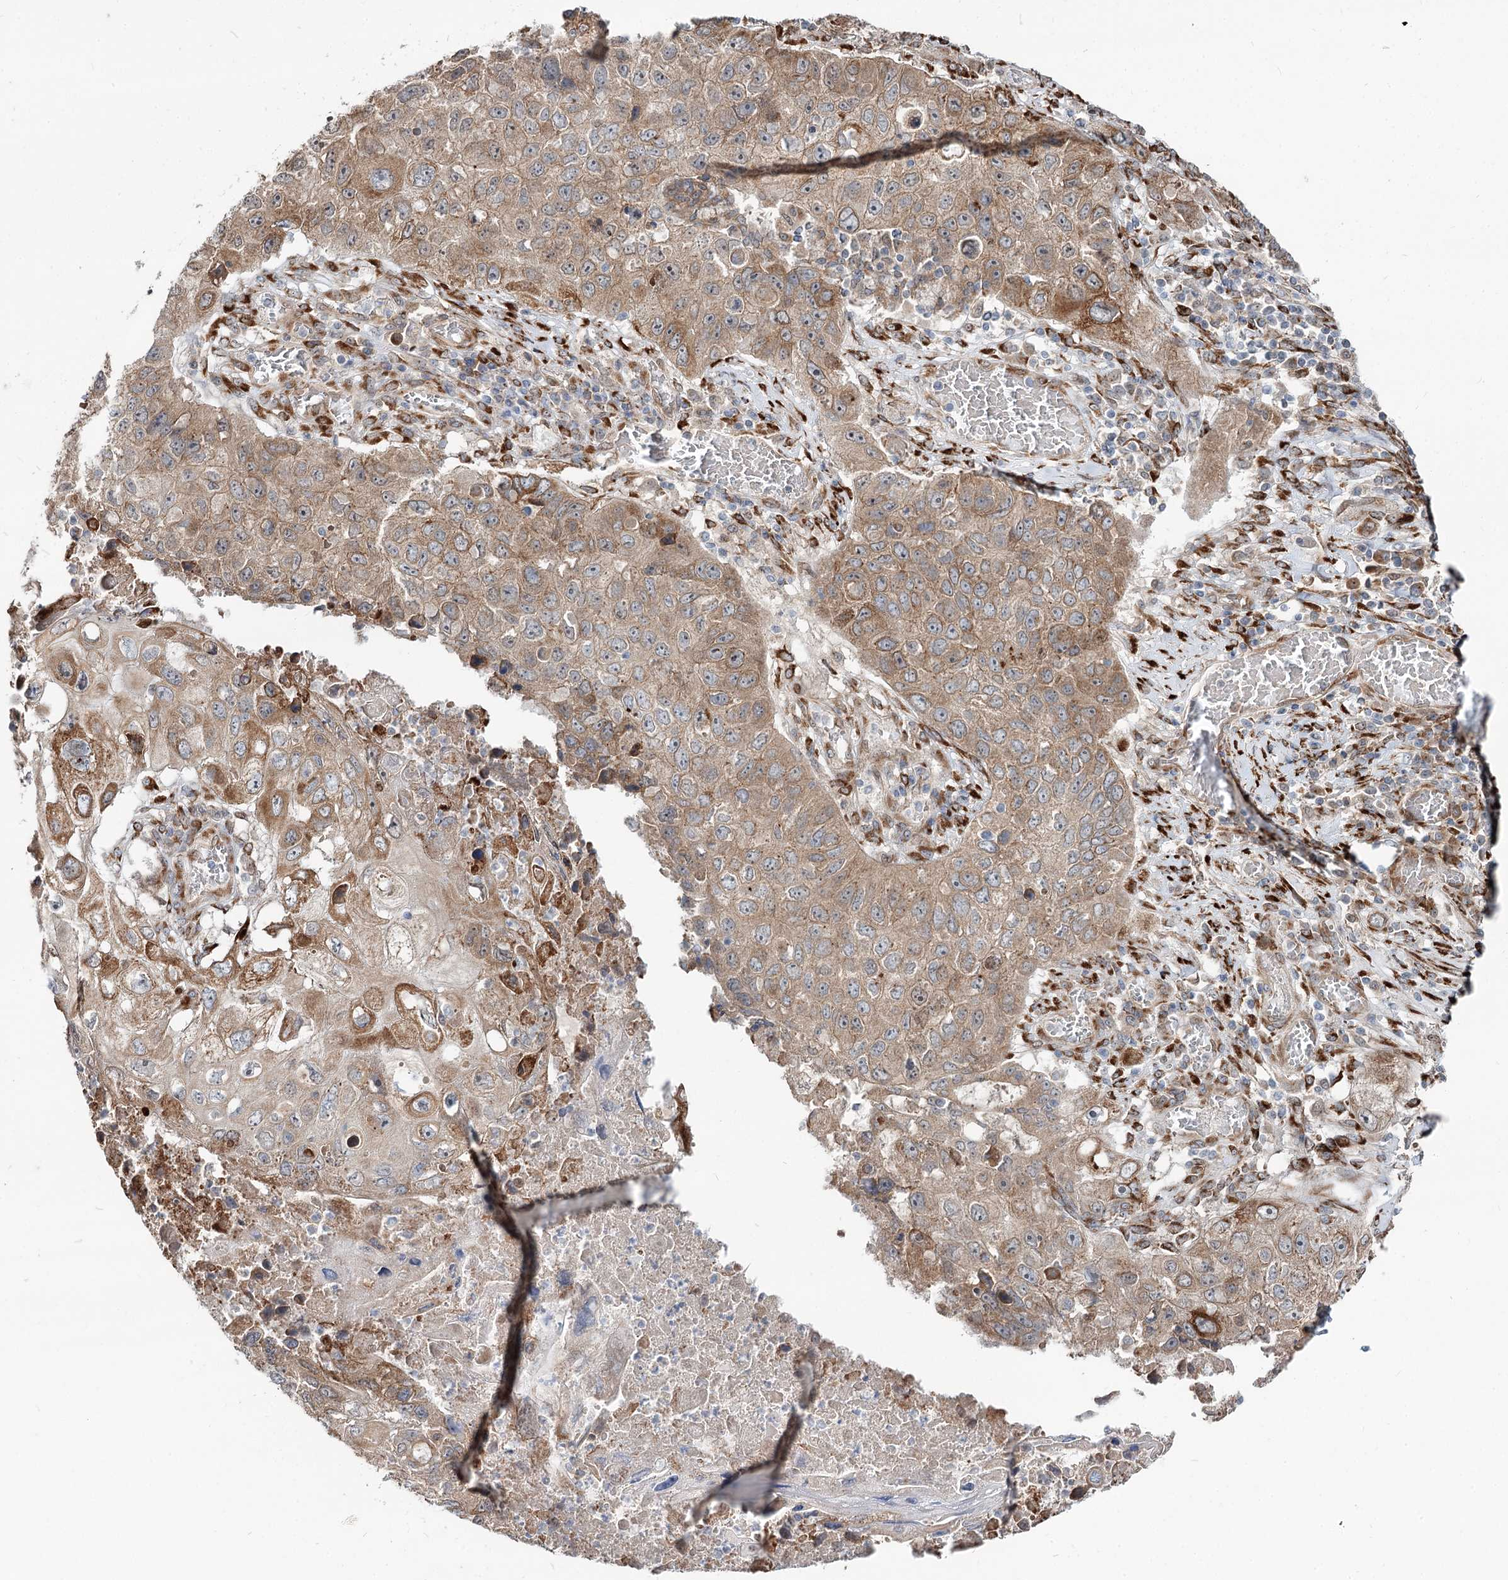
{"staining": {"intensity": "moderate", "quantity": ">75%", "location": "cytoplasmic/membranous"}, "tissue": "lung cancer", "cell_type": "Tumor cells", "image_type": "cancer", "snomed": [{"axis": "morphology", "description": "Squamous cell carcinoma, NOS"}, {"axis": "topography", "description": "Lung"}], "caption": "Protein expression analysis of human lung cancer (squamous cell carcinoma) reveals moderate cytoplasmic/membranous staining in approximately >75% of tumor cells. The staining was performed using DAB (3,3'-diaminobenzidine), with brown indicating positive protein expression. Nuclei are stained blue with hematoxylin.", "gene": "SPART", "patient": {"sex": "male", "age": 61}}